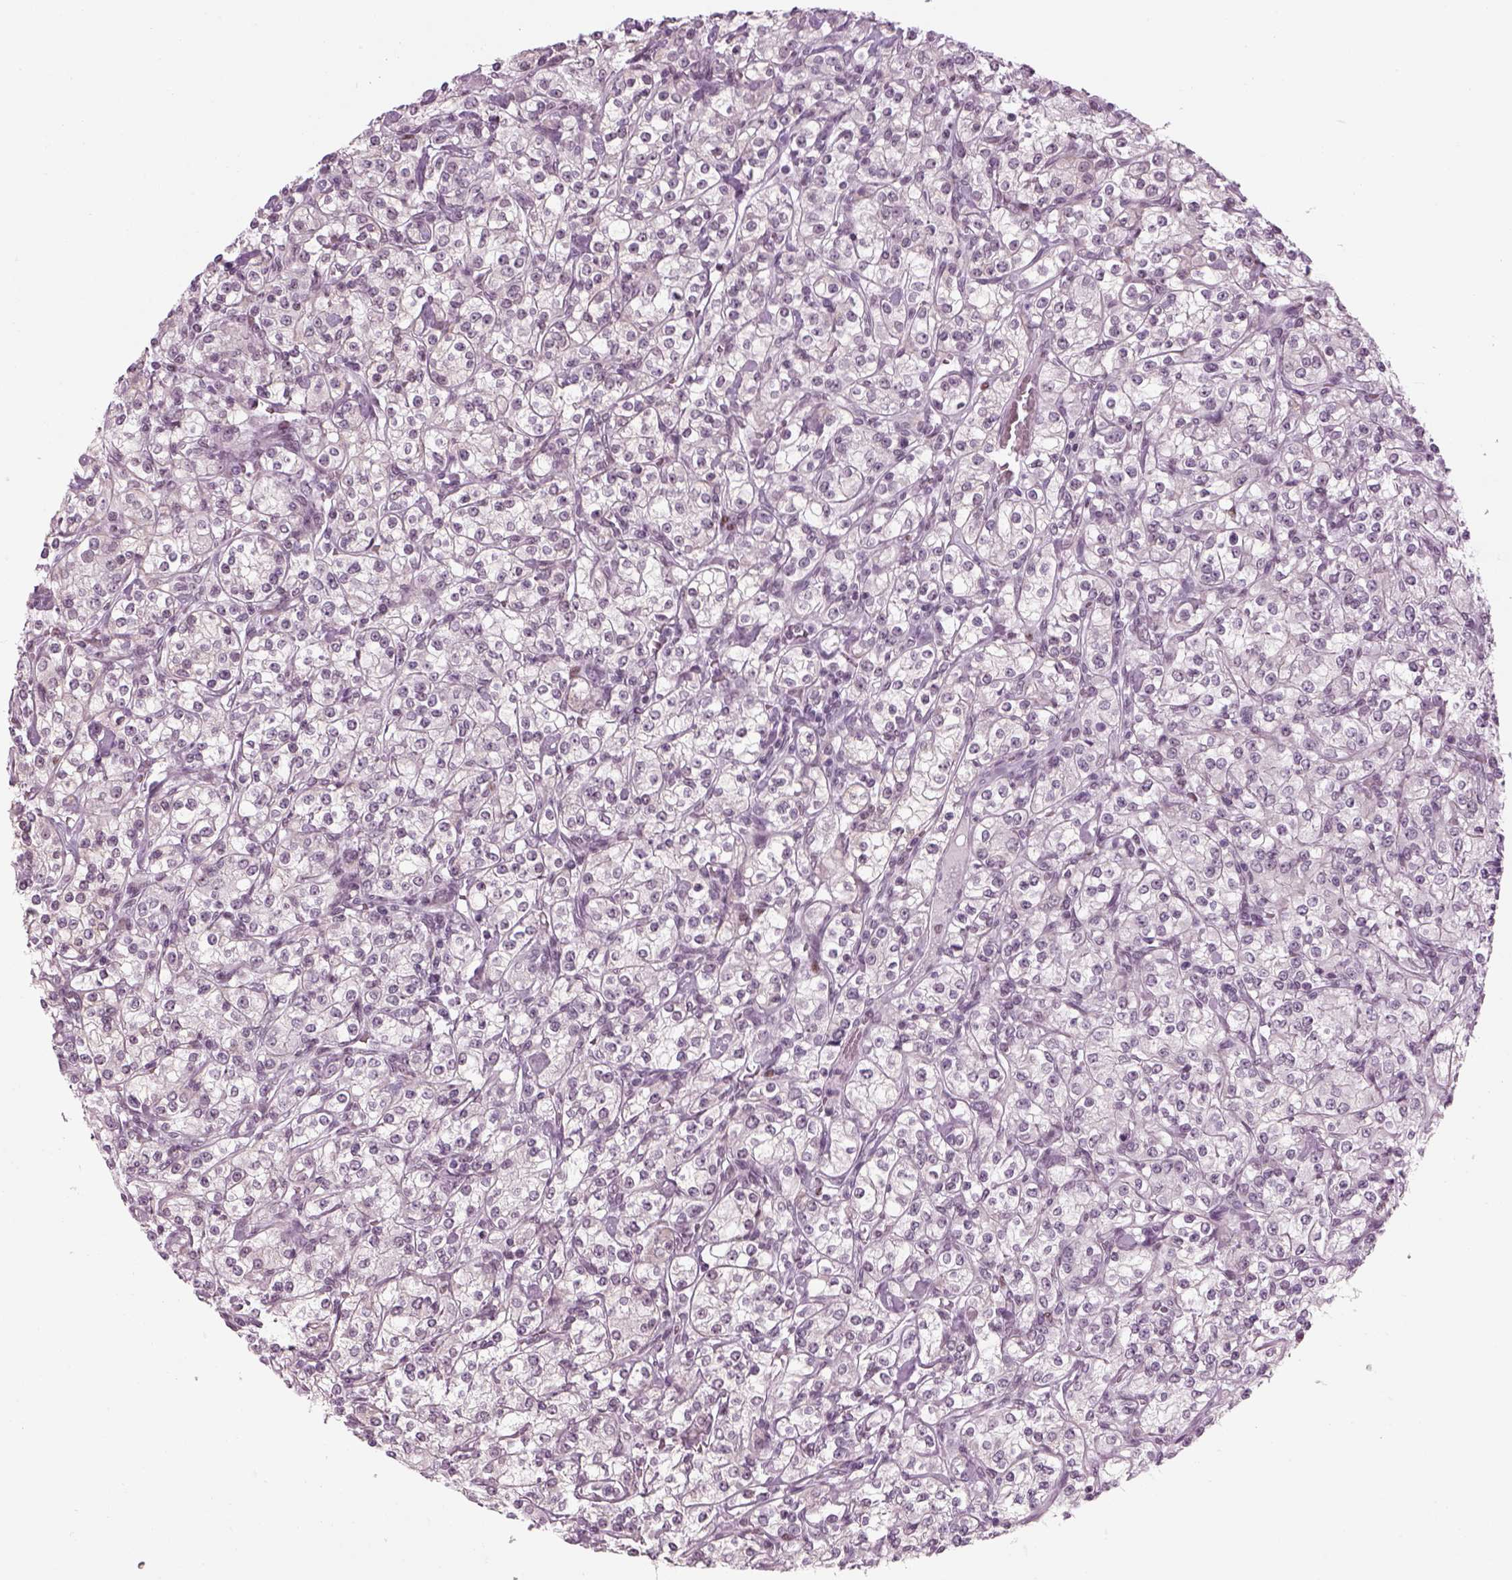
{"staining": {"intensity": "negative", "quantity": "none", "location": "none"}, "tissue": "renal cancer", "cell_type": "Tumor cells", "image_type": "cancer", "snomed": [{"axis": "morphology", "description": "Adenocarcinoma, NOS"}, {"axis": "topography", "description": "Kidney"}], "caption": "Tumor cells are negative for brown protein staining in renal cancer (adenocarcinoma).", "gene": "KCNG2", "patient": {"sex": "male", "age": 77}}